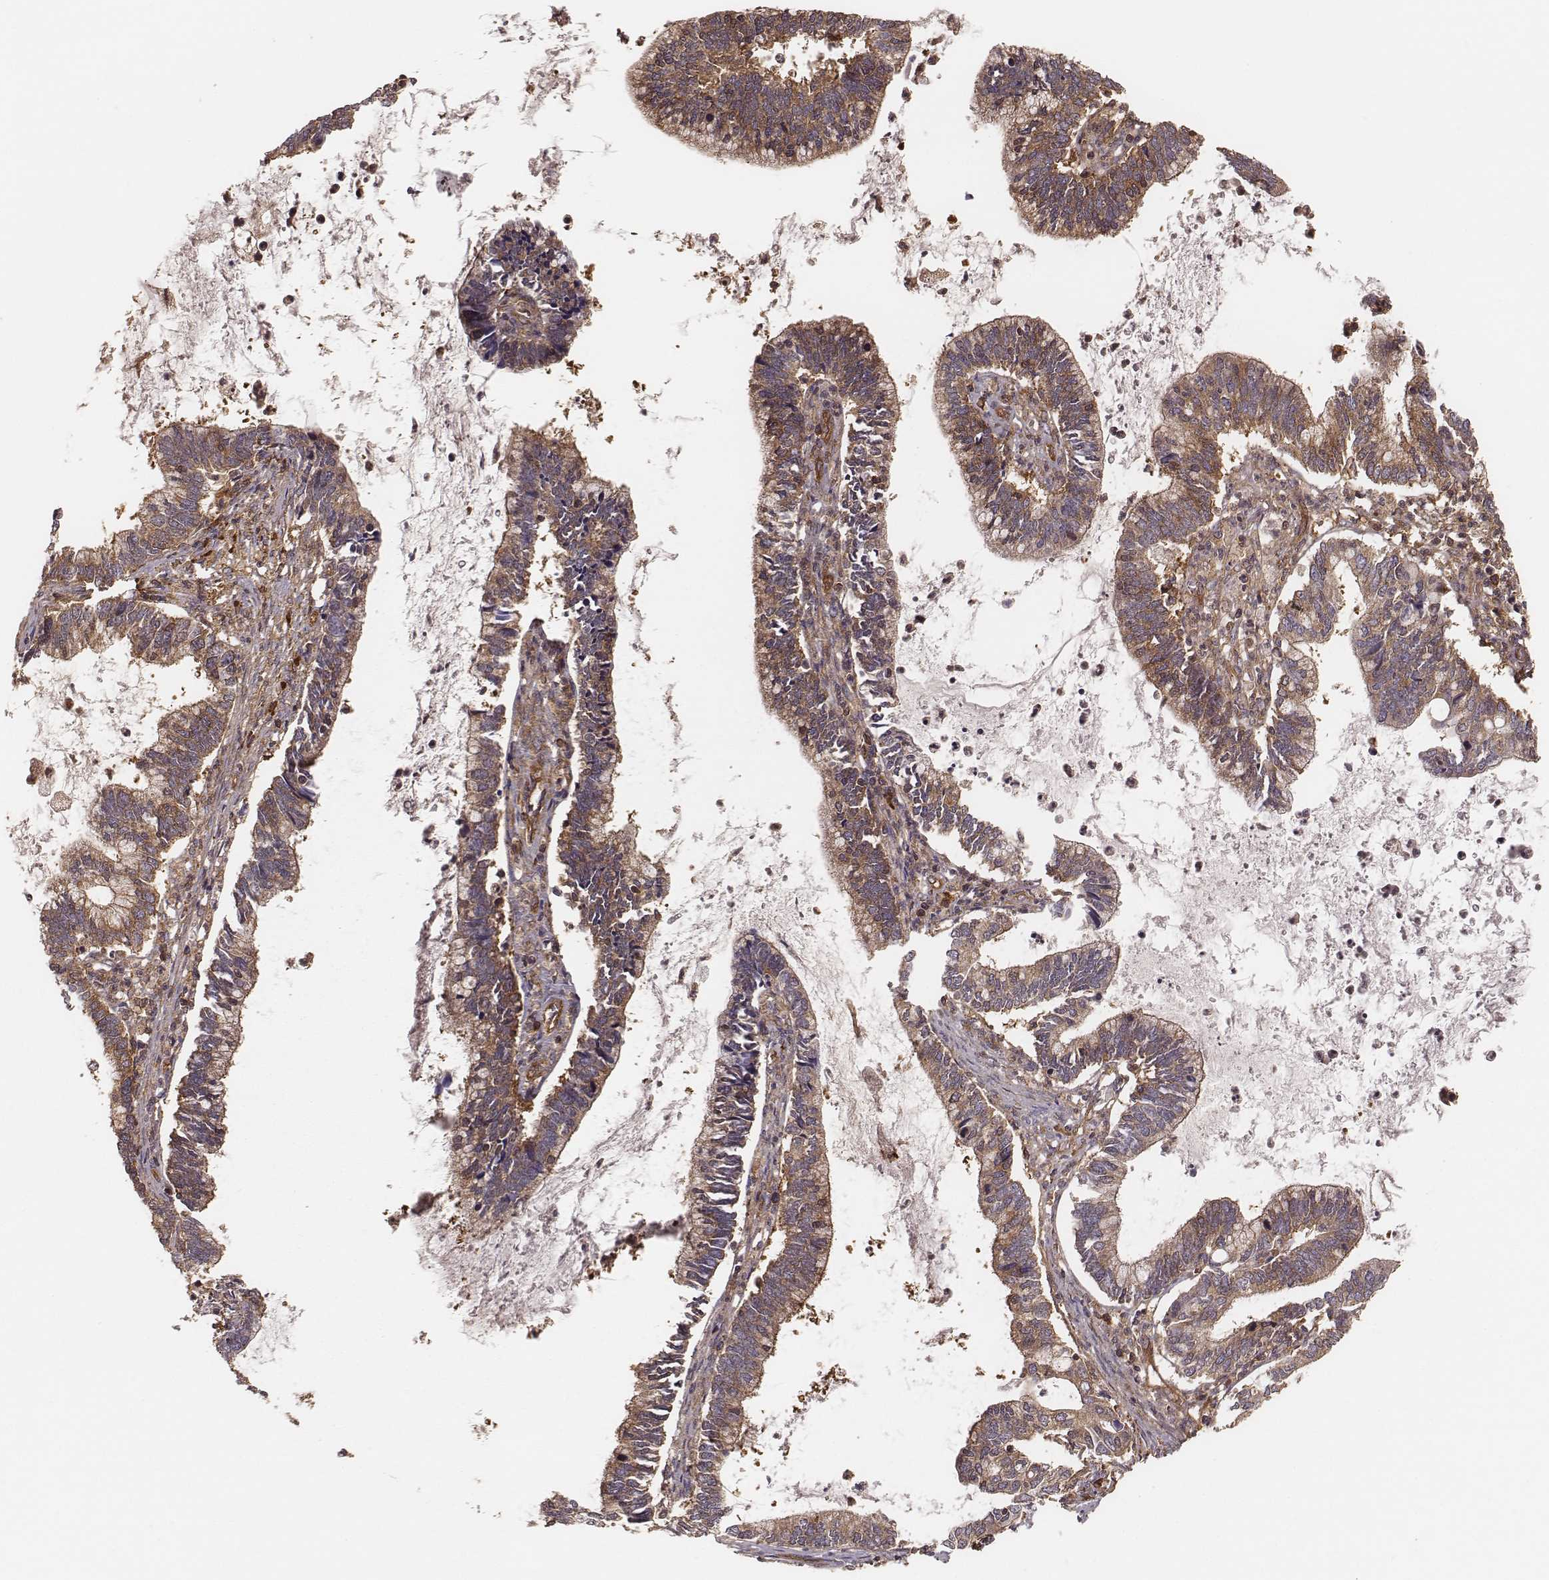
{"staining": {"intensity": "moderate", "quantity": ">75%", "location": "cytoplasmic/membranous"}, "tissue": "cervical cancer", "cell_type": "Tumor cells", "image_type": "cancer", "snomed": [{"axis": "morphology", "description": "Adenocarcinoma, NOS"}, {"axis": "topography", "description": "Cervix"}], "caption": "A medium amount of moderate cytoplasmic/membranous staining is seen in about >75% of tumor cells in adenocarcinoma (cervical) tissue.", "gene": "CARS1", "patient": {"sex": "female", "age": 42}}